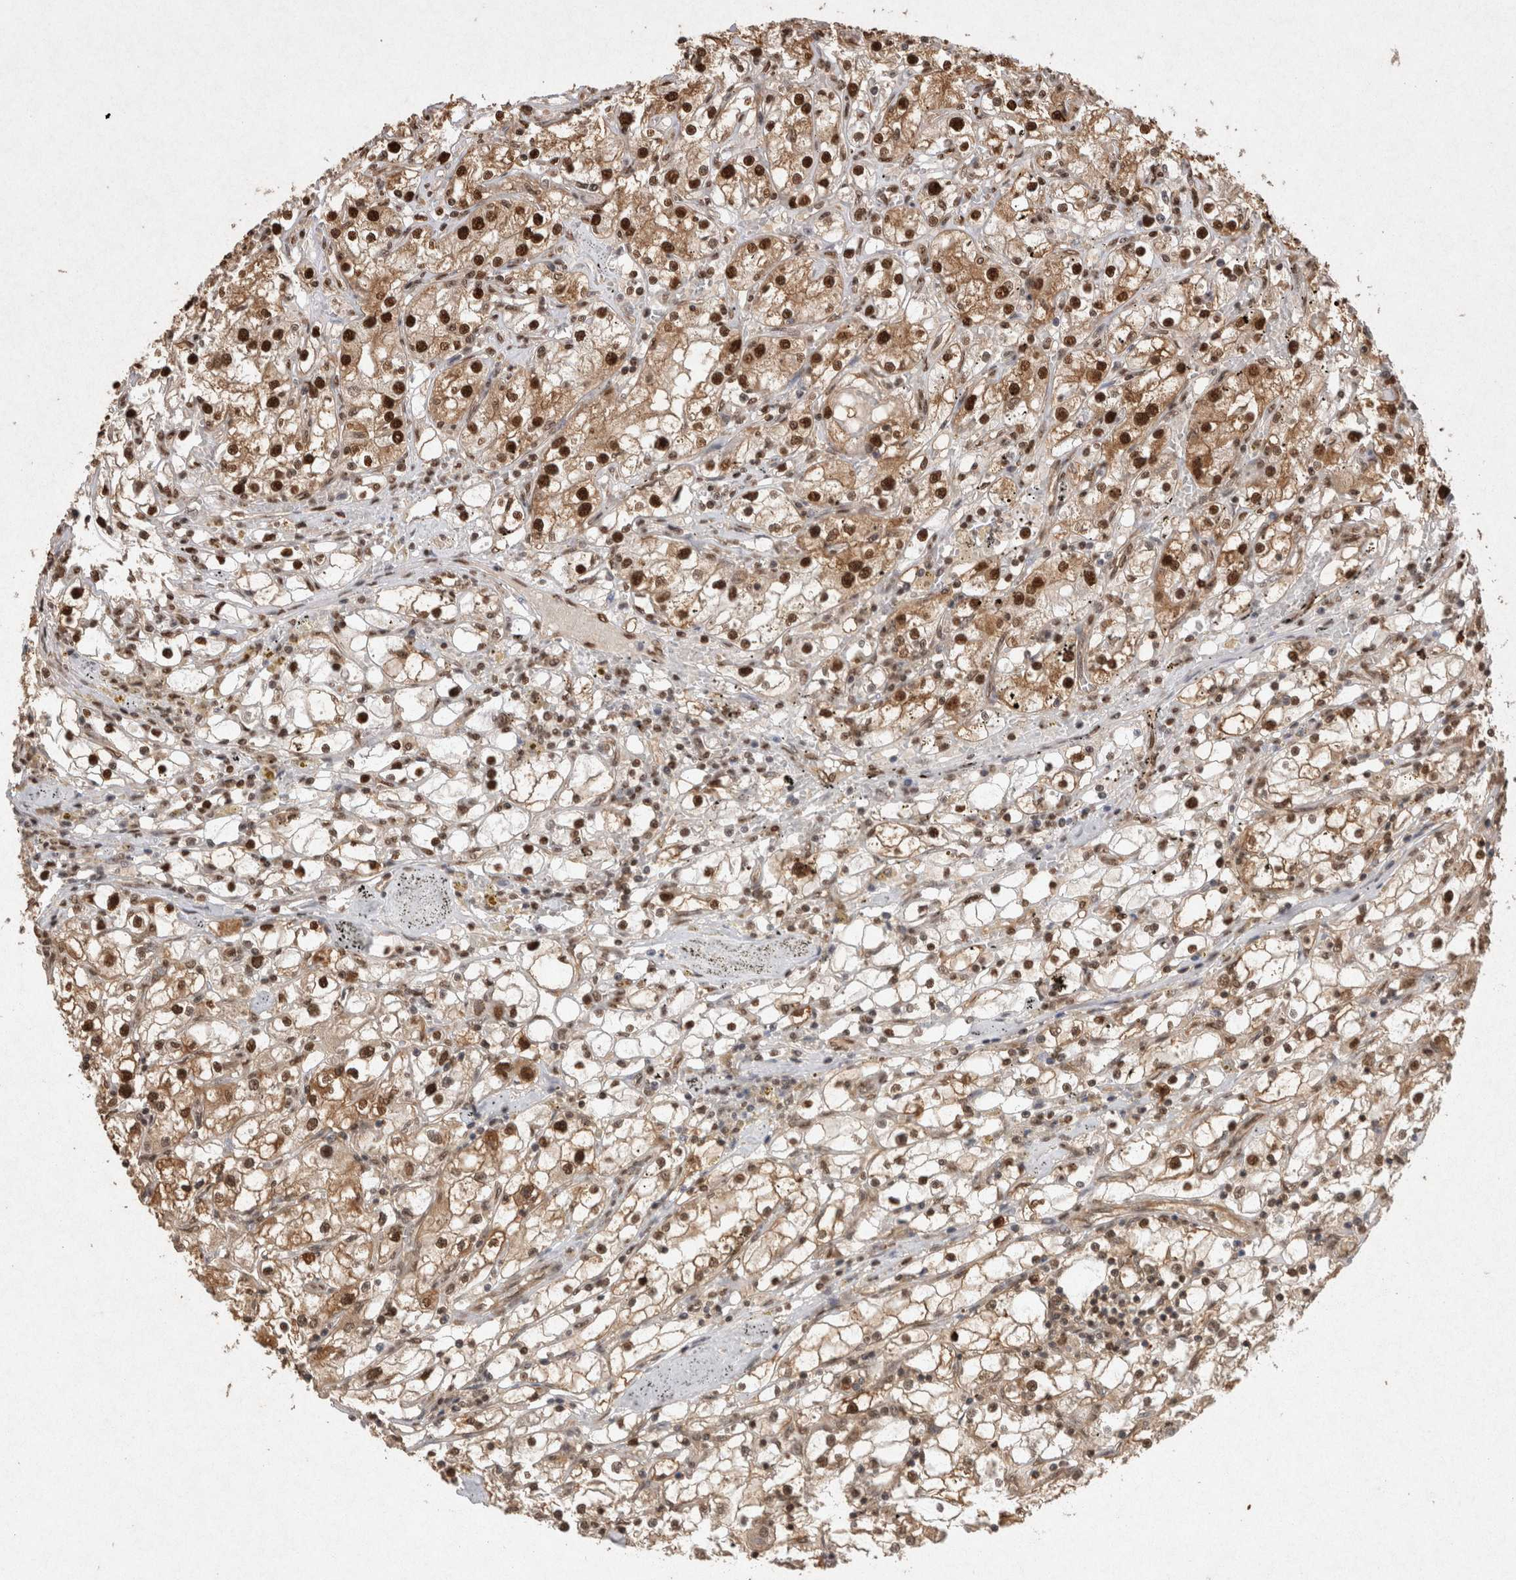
{"staining": {"intensity": "strong", "quantity": ">75%", "location": "nuclear"}, "tissue": "renal cancer", "cell_type": "Tumor cells", "image_type": "cancer", "snomed": [{"axis": "morphology", "description": "Adenocarcinoma, NOS"}, {"axis": "topography", "description": "Kidney"}], "caption": "Renal cancer (adenocarcinoma) was stained to show a protein in brown. There is high levels of strong nuclear staining in approximately >75% of tumor cells. Ihc stains the protein of interest in brown and the nuclei are stained blue.", "gene": "HDGF", "patient": {"sex": "male", "age": 56}}